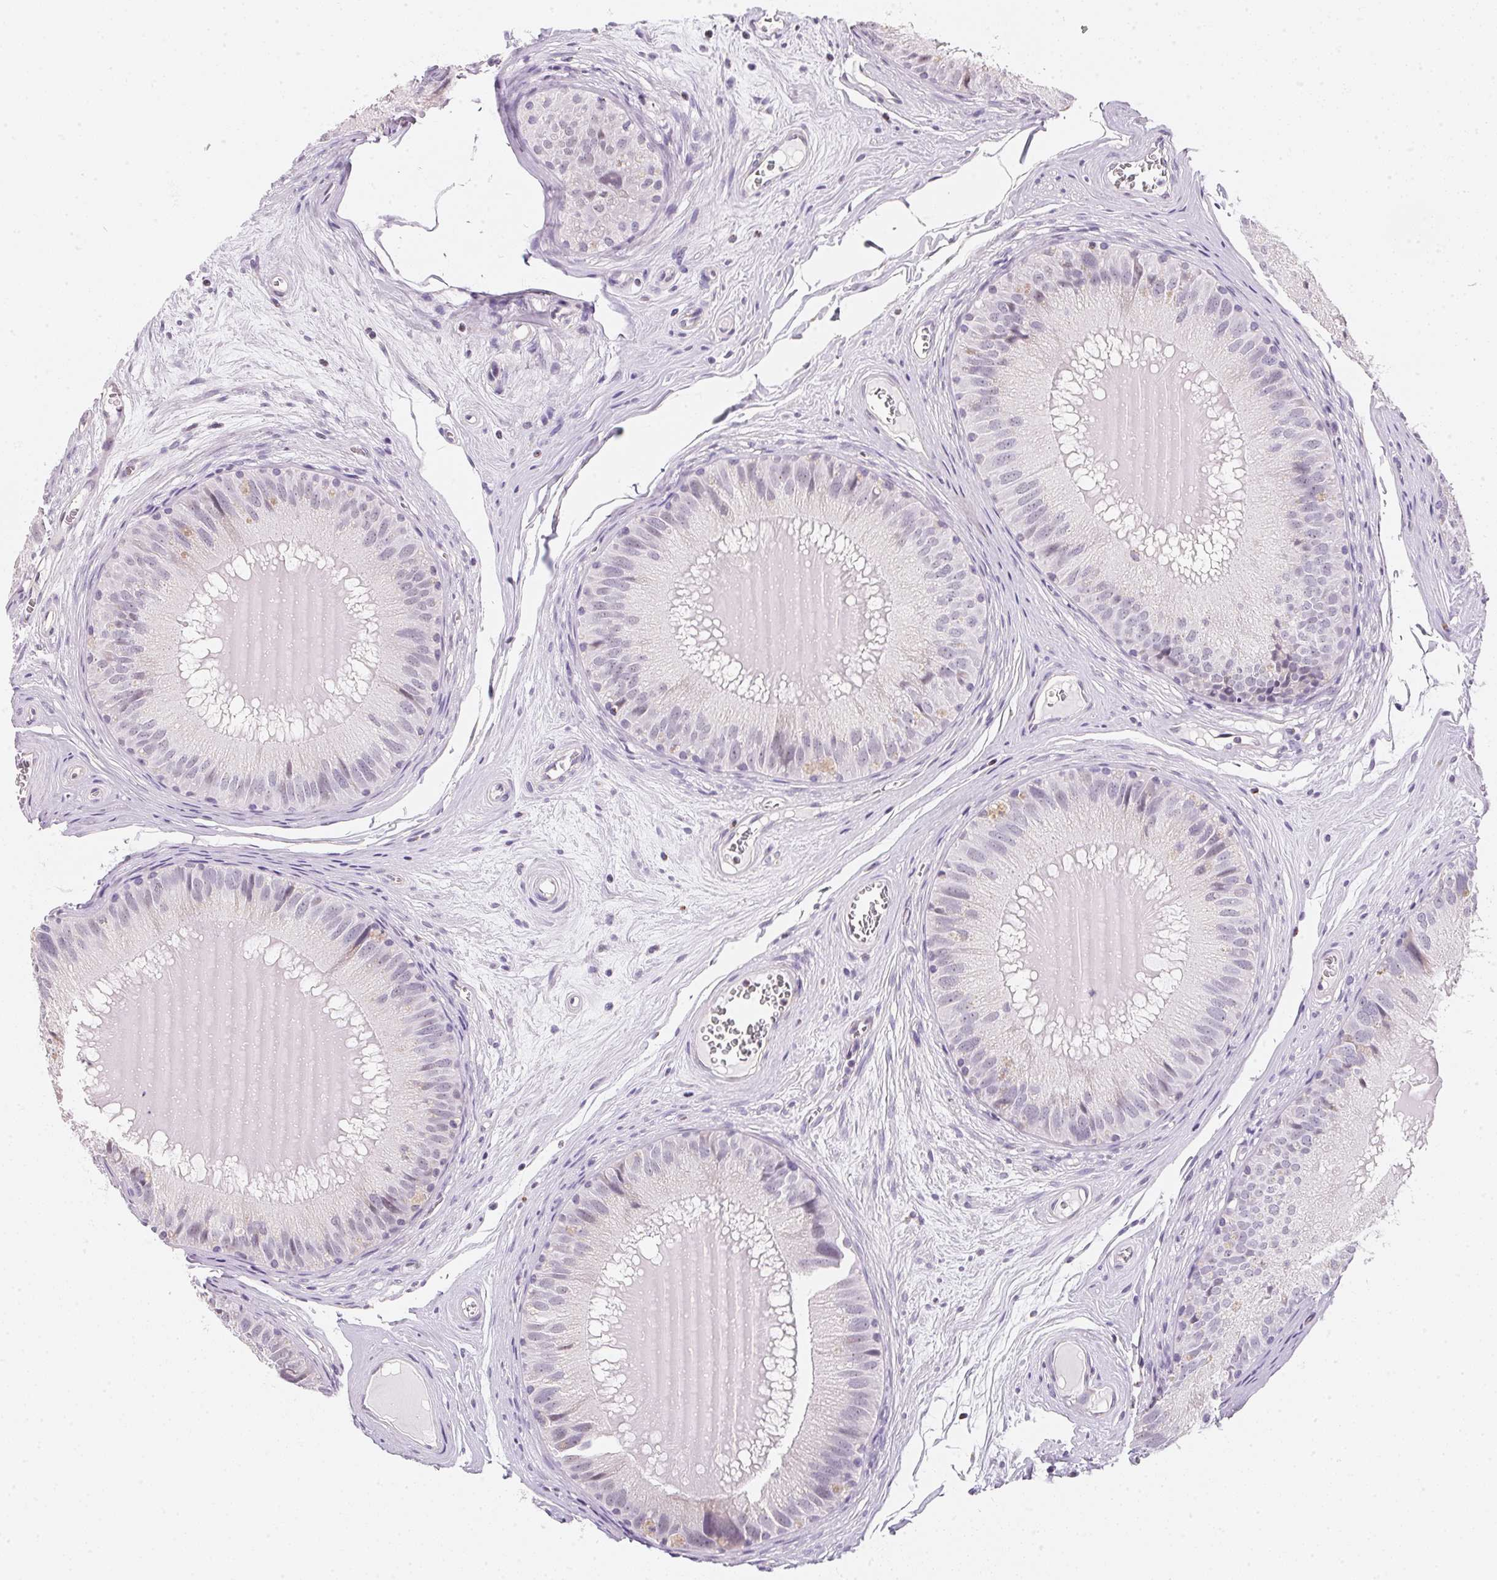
{"staining": {"intensity": "negative", "quantity": "none", "location": "none"}, "tissue": "epididymis", "cell_type": "Glandular cells", "image_type": "normal", "snomed": [{"axis": "morphology", "description": "Normal tissue, NOS"}, {"axis": "topography", "description": "Epididymis, spermatic cord, NOS"}], "caption": "Histopathology image shows no significant protein positivity in glandular cells of normal epididymis.", "gene": "GIPC2", "patient": {"sex": "male", "age": 39}}